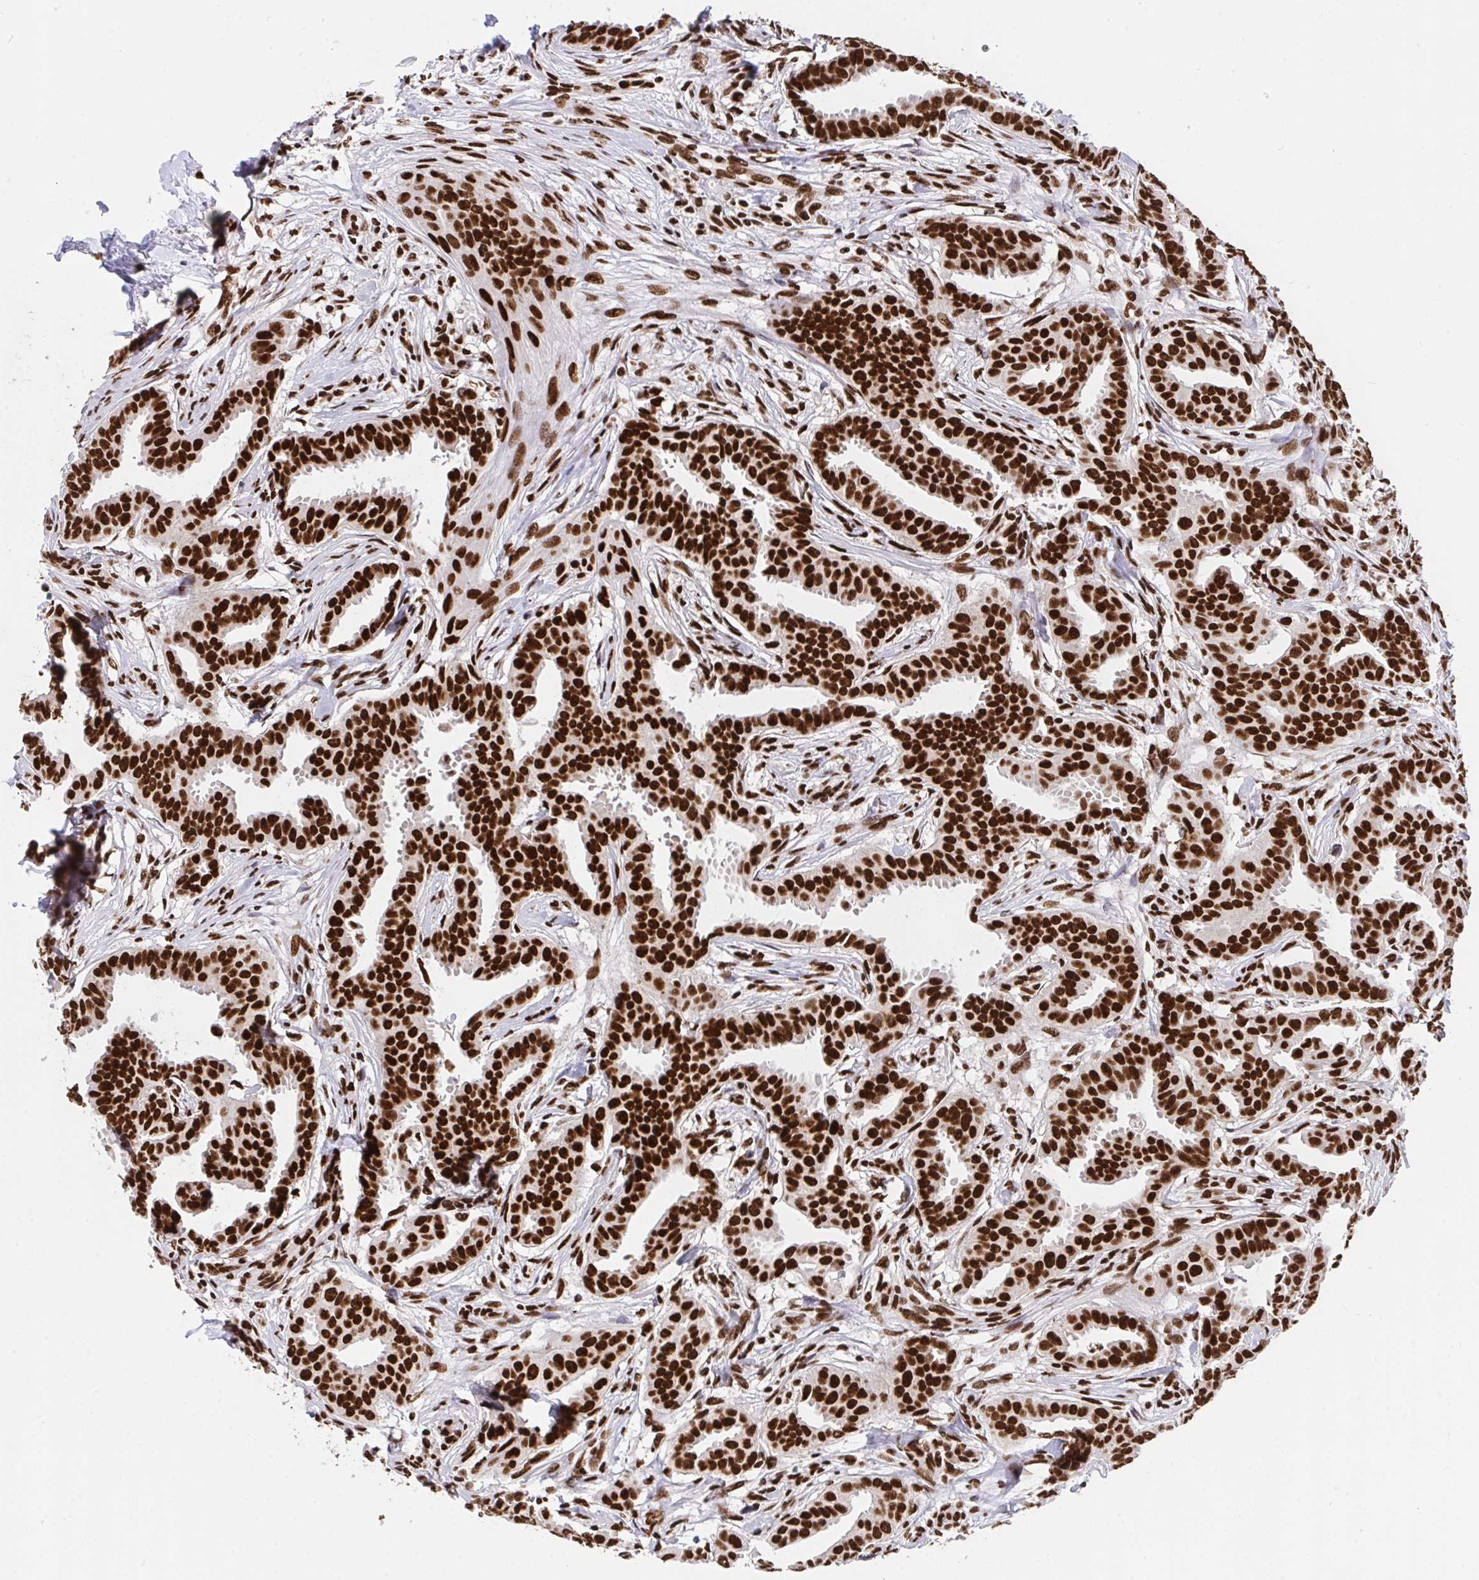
{"staining": {"intensity": "strong", "quantity": ">75%", "location": "nuclear"}, "tissue": "breast cancer", "cell_type": "Tumor cells", "image_type": "cancer", "snomed": [{"axis": "morphology", "description": "Duct carcinoma"}, {"axis": "topography", "description": "Breast"}], "caption": "Immunohistochemical staining of infiltrating ductal carcinoma (breast) displays high levels of strong nuclear expression in approximately >75% of tumor cells.", "gene": "HNRNPL", "patient": {"sex": "female", "age": 45}}